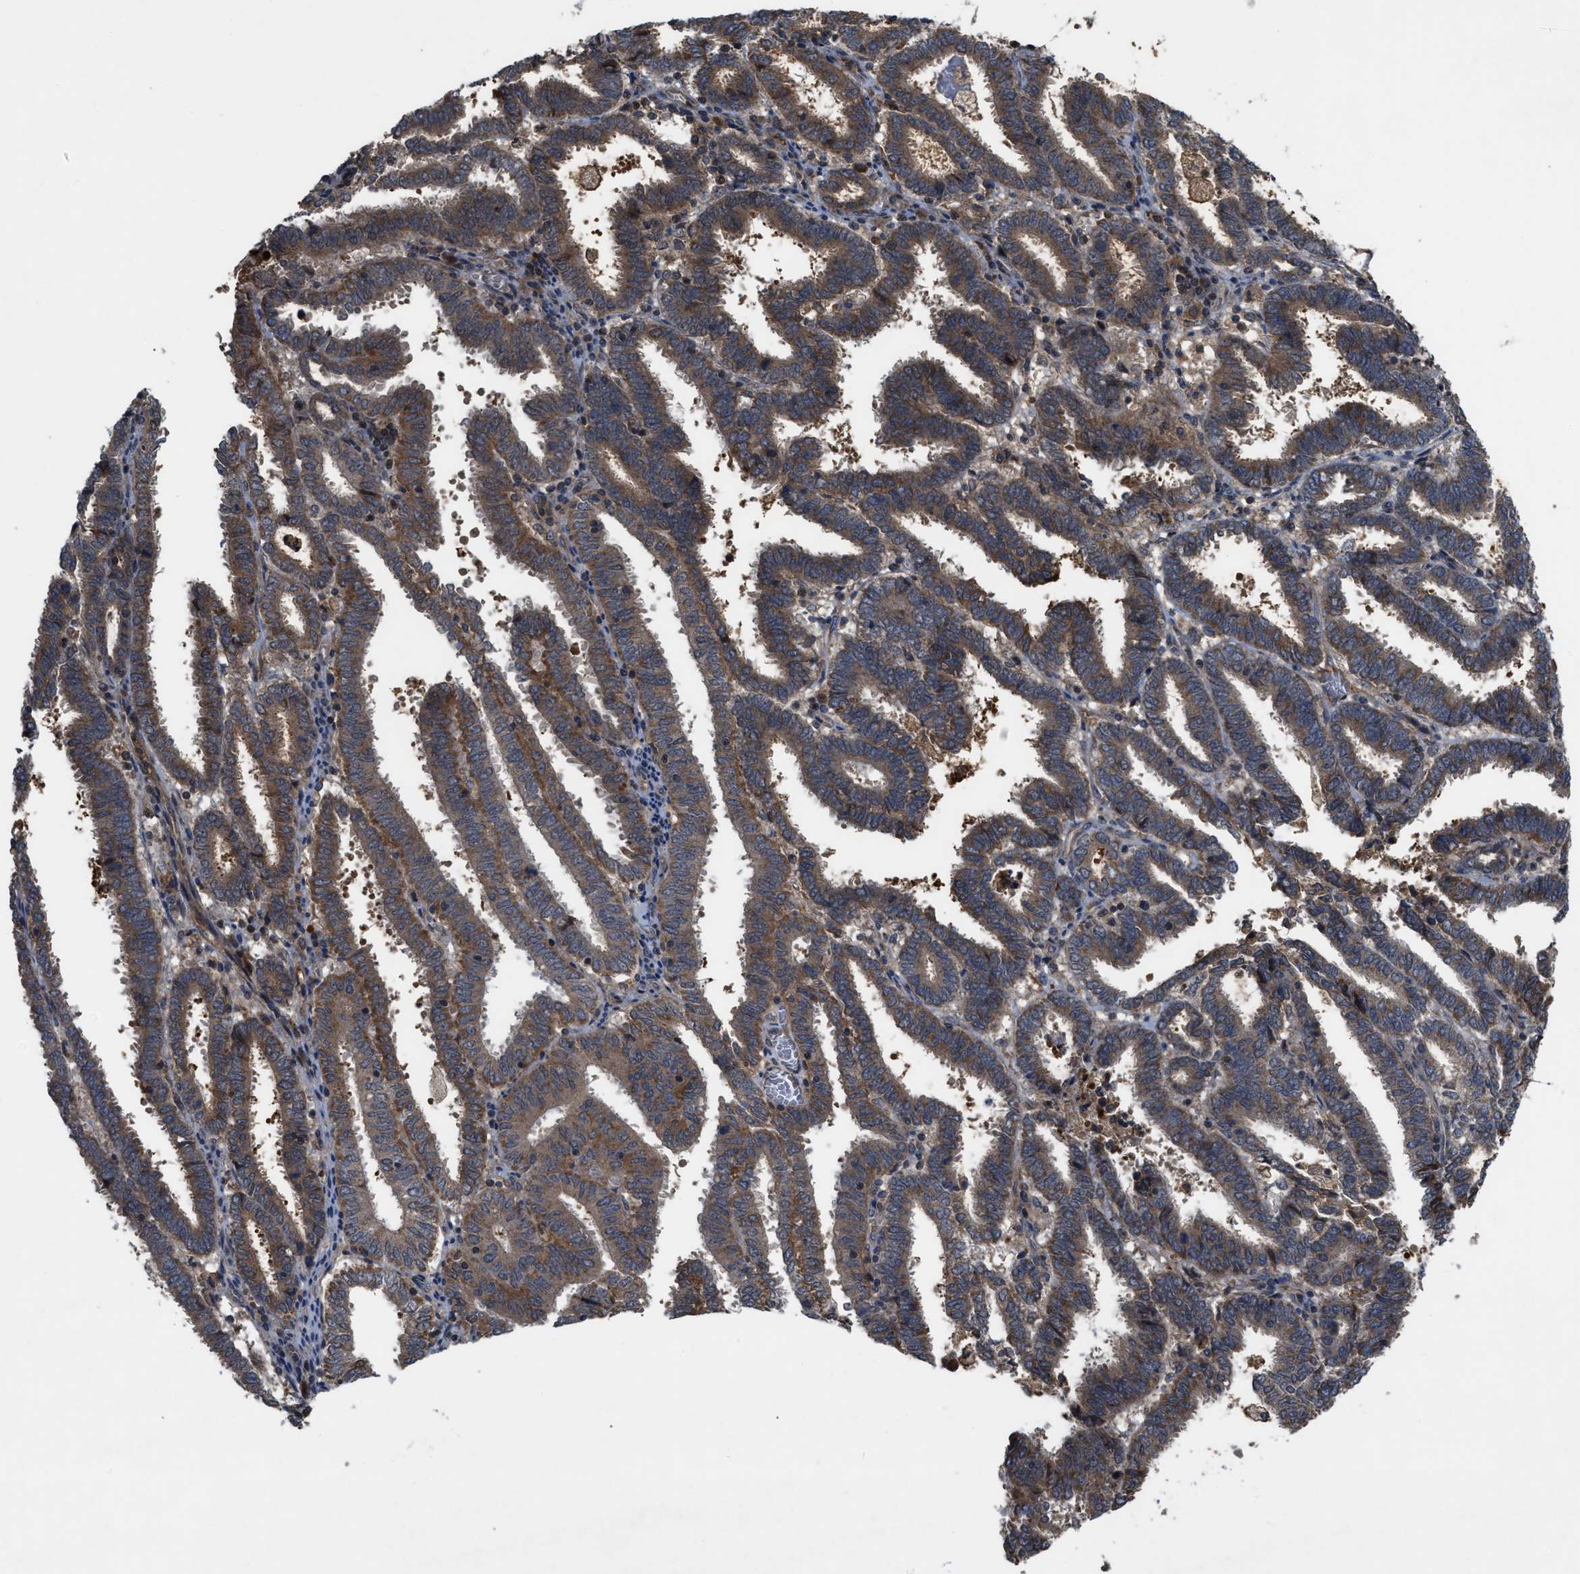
{"staining": {"intensity": "moderate", "quantity": ">75%", "location": "cytoplasmic/membranous"}, "tissue": "endometrial cancer", "cell_type": "Tumor cells", "image_type": "cancer", "snomed": [{"axis": "morphology", "description": "Adenocarcinoma, NOS"}, {"axis": "topography", "description": "Uterus"}], "caption": "Immunohistochemistry (IHC) of human endometrial adenocarcinoma reveals medium levels of moderate cytoplasmic/membranous staining in approximately >75% of tumor cells.", "gene": "RAB2A", "patient": {"sex": "female", "age": 83}}